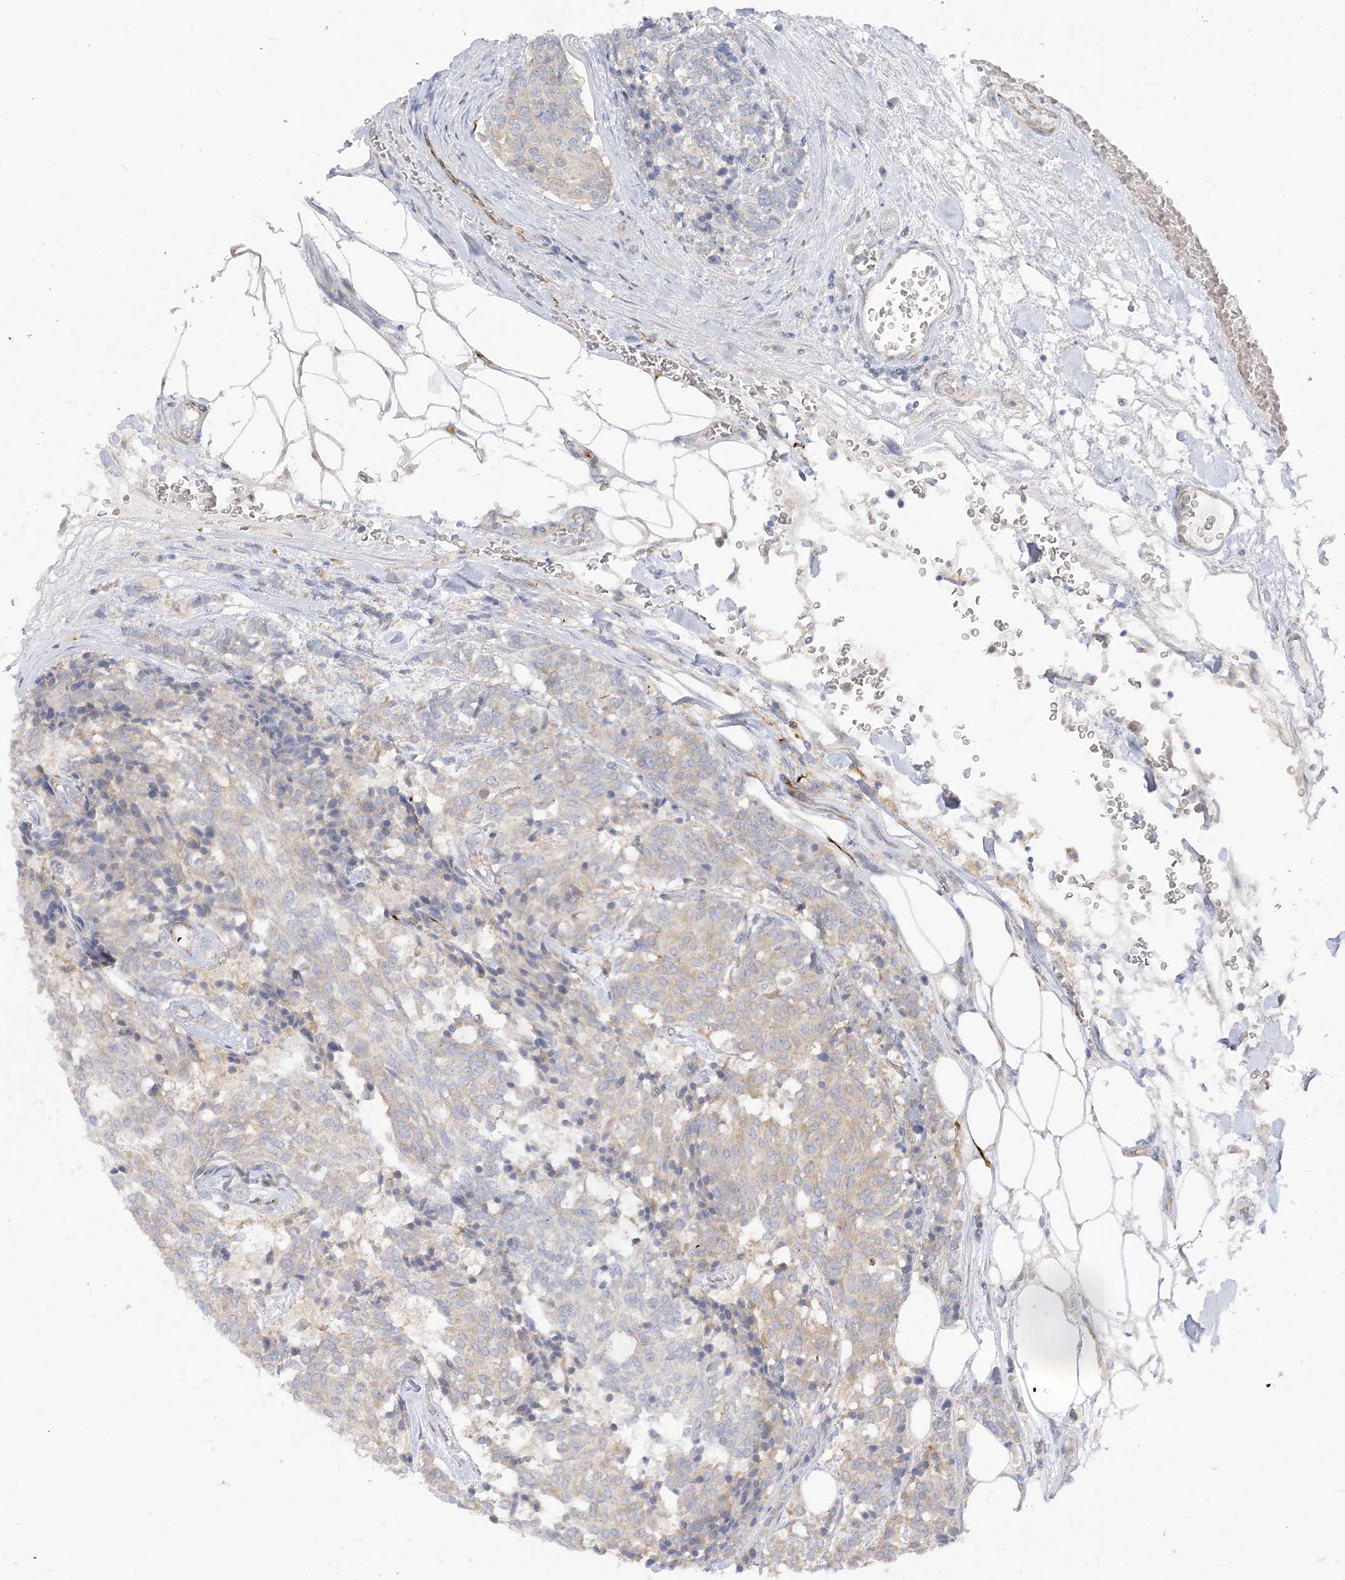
{"staining": {"intensity": "negative", "quantity": "none", "location": "none"}, "tissue": "carcinoid", "cell_type": "Tumor cells", "image_type": "cancer", "snomed": [{"axis": "morphology", "description": "Carcinoid, malignant, NOS"}, {"axis": "topography", "description": "Pancreas"}], "caption": "Tumor cells are negative for protein expression in human carcinoid (malignant).", "gene": "GPAT2", "patient": {"sex": "female", "age": 54}}